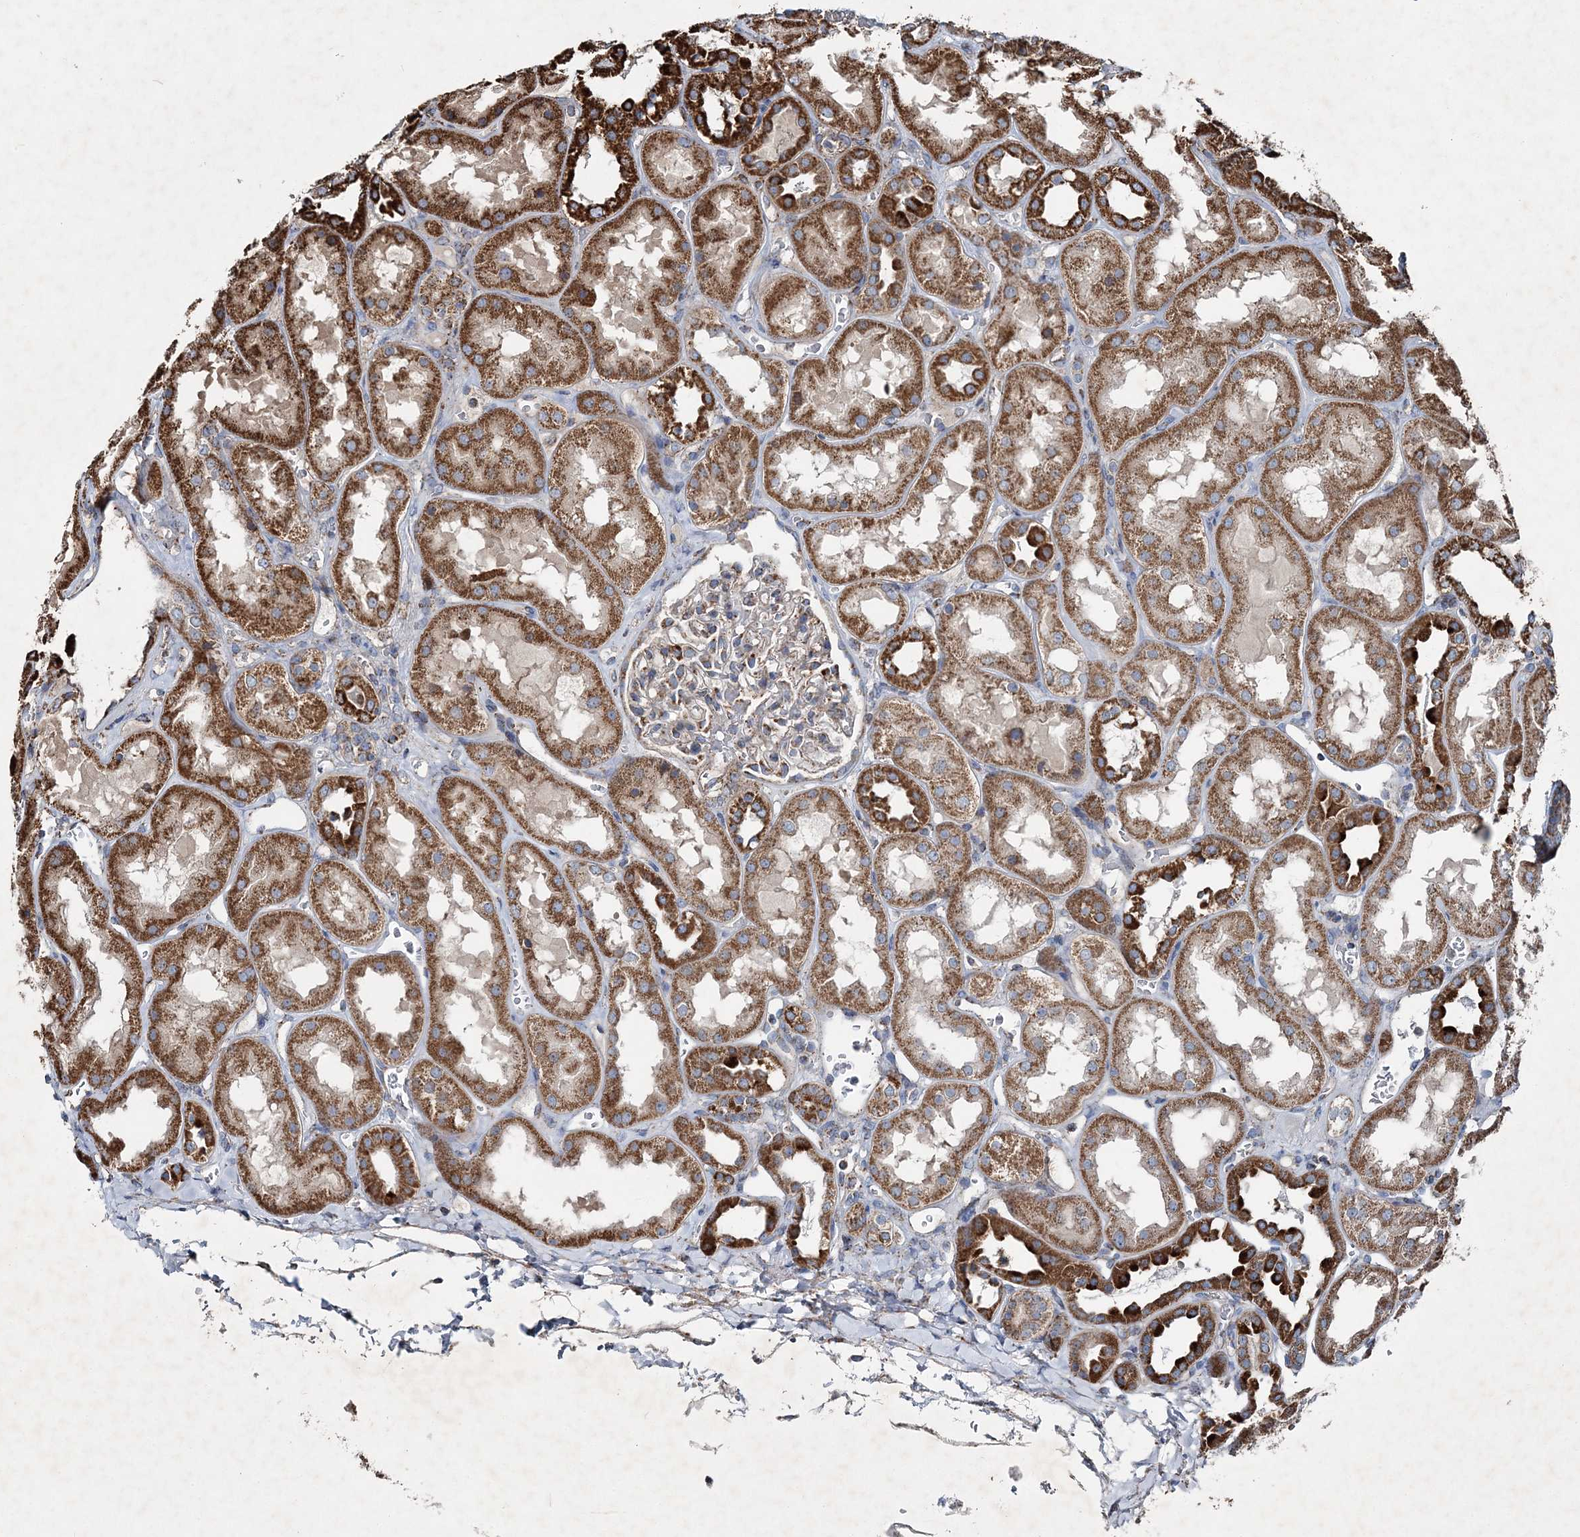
{"staining": {"intensity": "moderate", "quantity": "<25%", "location": "cytoplasmic/membranous"}, "tissue": "kidney", "cell_type": "Cells in glomeruli", "image_type": "normal", "snomed": [{"axis": "morphology", "description": "Normal tissue, NOS"}, {"axis": "topography", "description": "Kidney"}], "caption": "Immunohistochemistry (IHC) histopathology image of benign kidney stained for a protein (brown), which exhibits low levels of moderate cytoplasmic/membranous positivity in about <25% of cells in glomeruli.", "gene": "SPAG16", "patient": {"sex": "male", "age": 70}}